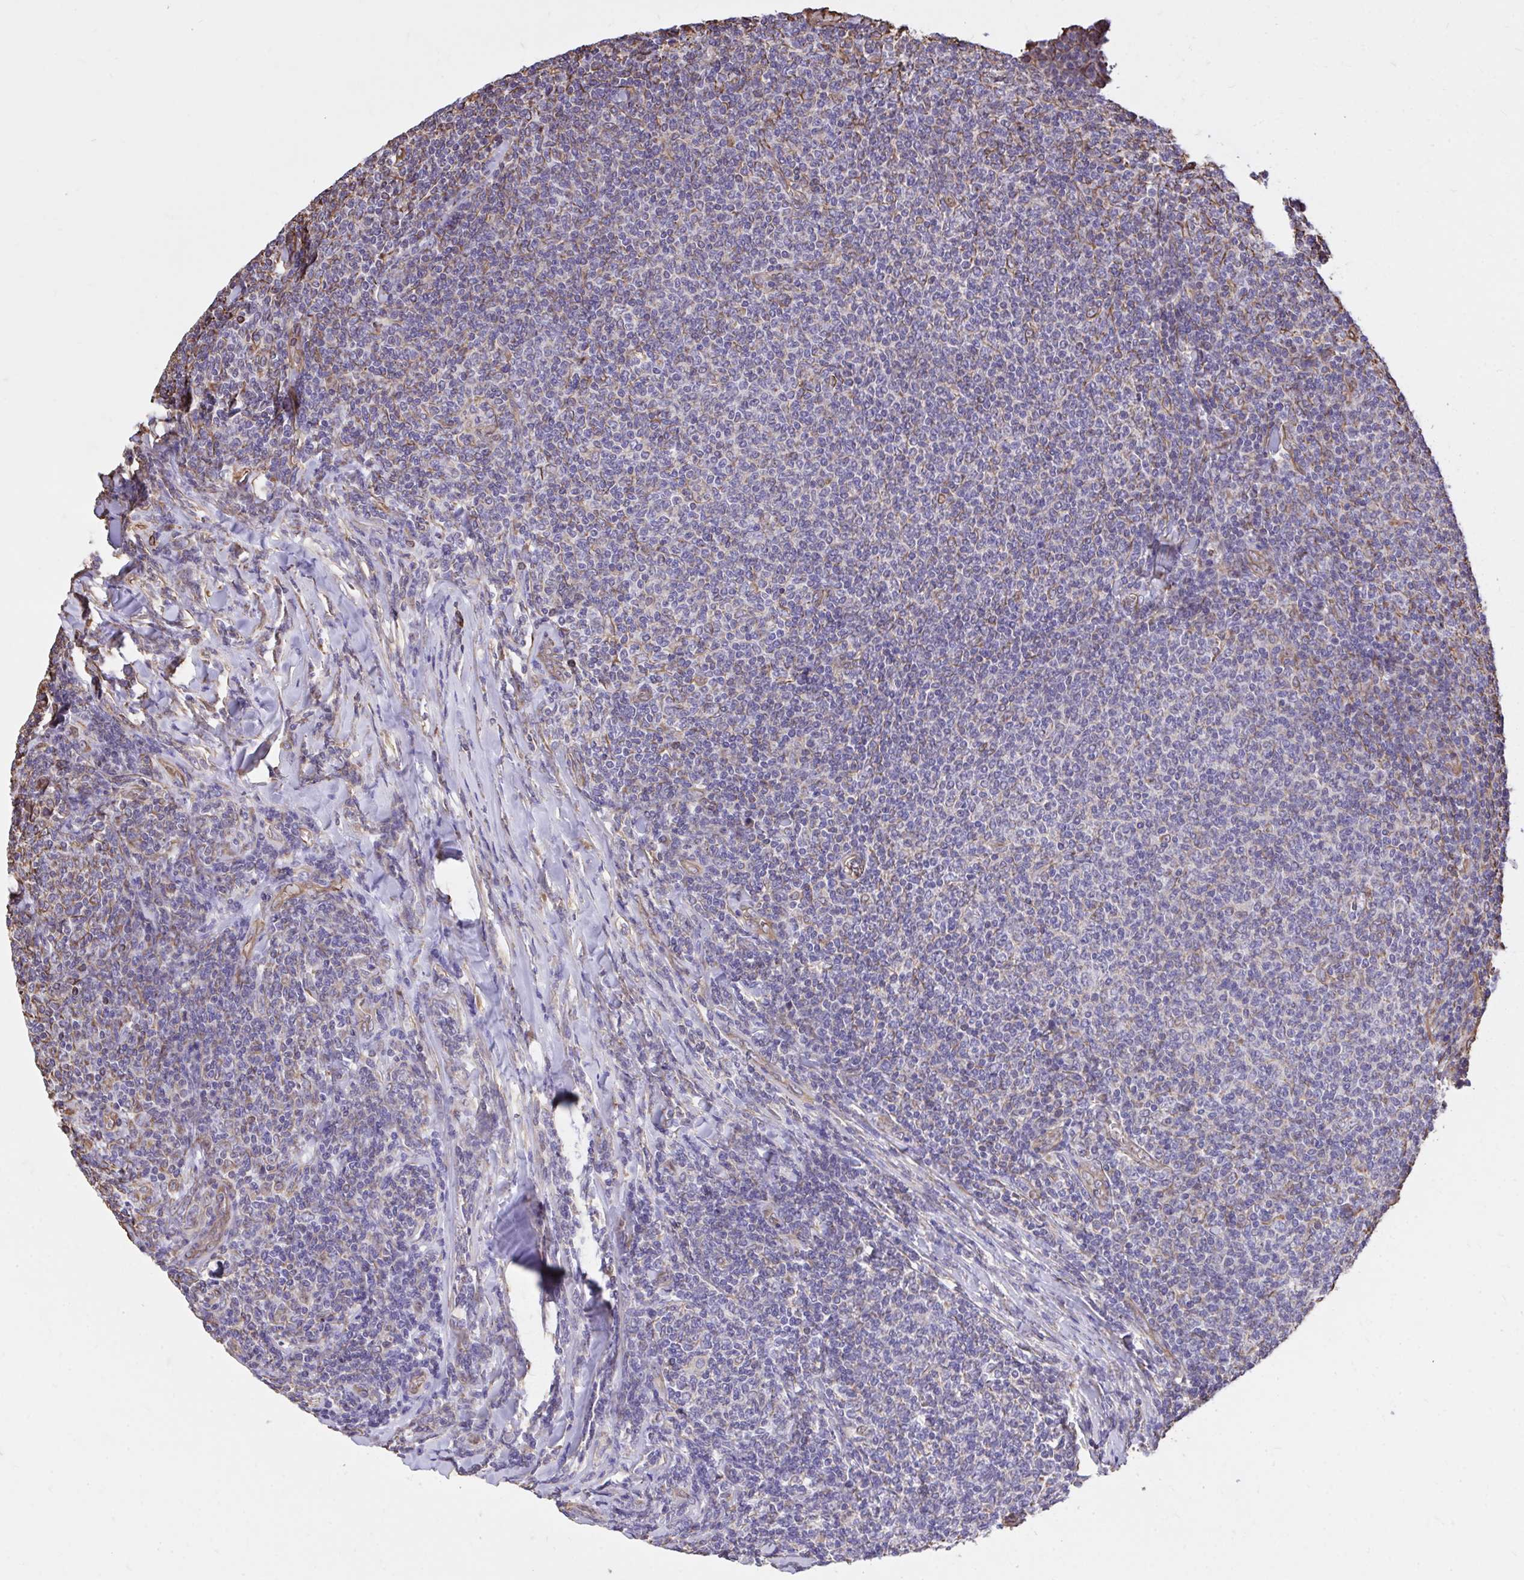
{"staining": {"intensity": "negative", "quantity": "none", "location": "none"}, "tissue": "lymphoma", "cell_type": "Tumor cells", "image_type": "cancer", "snomed": [{"axis": "morphology", "description": "Malignant lymphoma, non-Hodgkin's type, Low grade"}, {"axis": "topography", "description": "Lymph node"}], "caption": "Immunohistochemistry photomicrograph of neoplastic tissue: human malignant lymphoma, non-Hodgkin's type (low-grade) stained with DAB shows no significant protein staining in tumor cells. Brightfield microscopy of immunohistochemistry (IHC) stained with DAB (brown) and hematoxylin (blue), captured at high magnification.", "gene": "RNF103", "patient": {"sex": "male", "age": 52}}